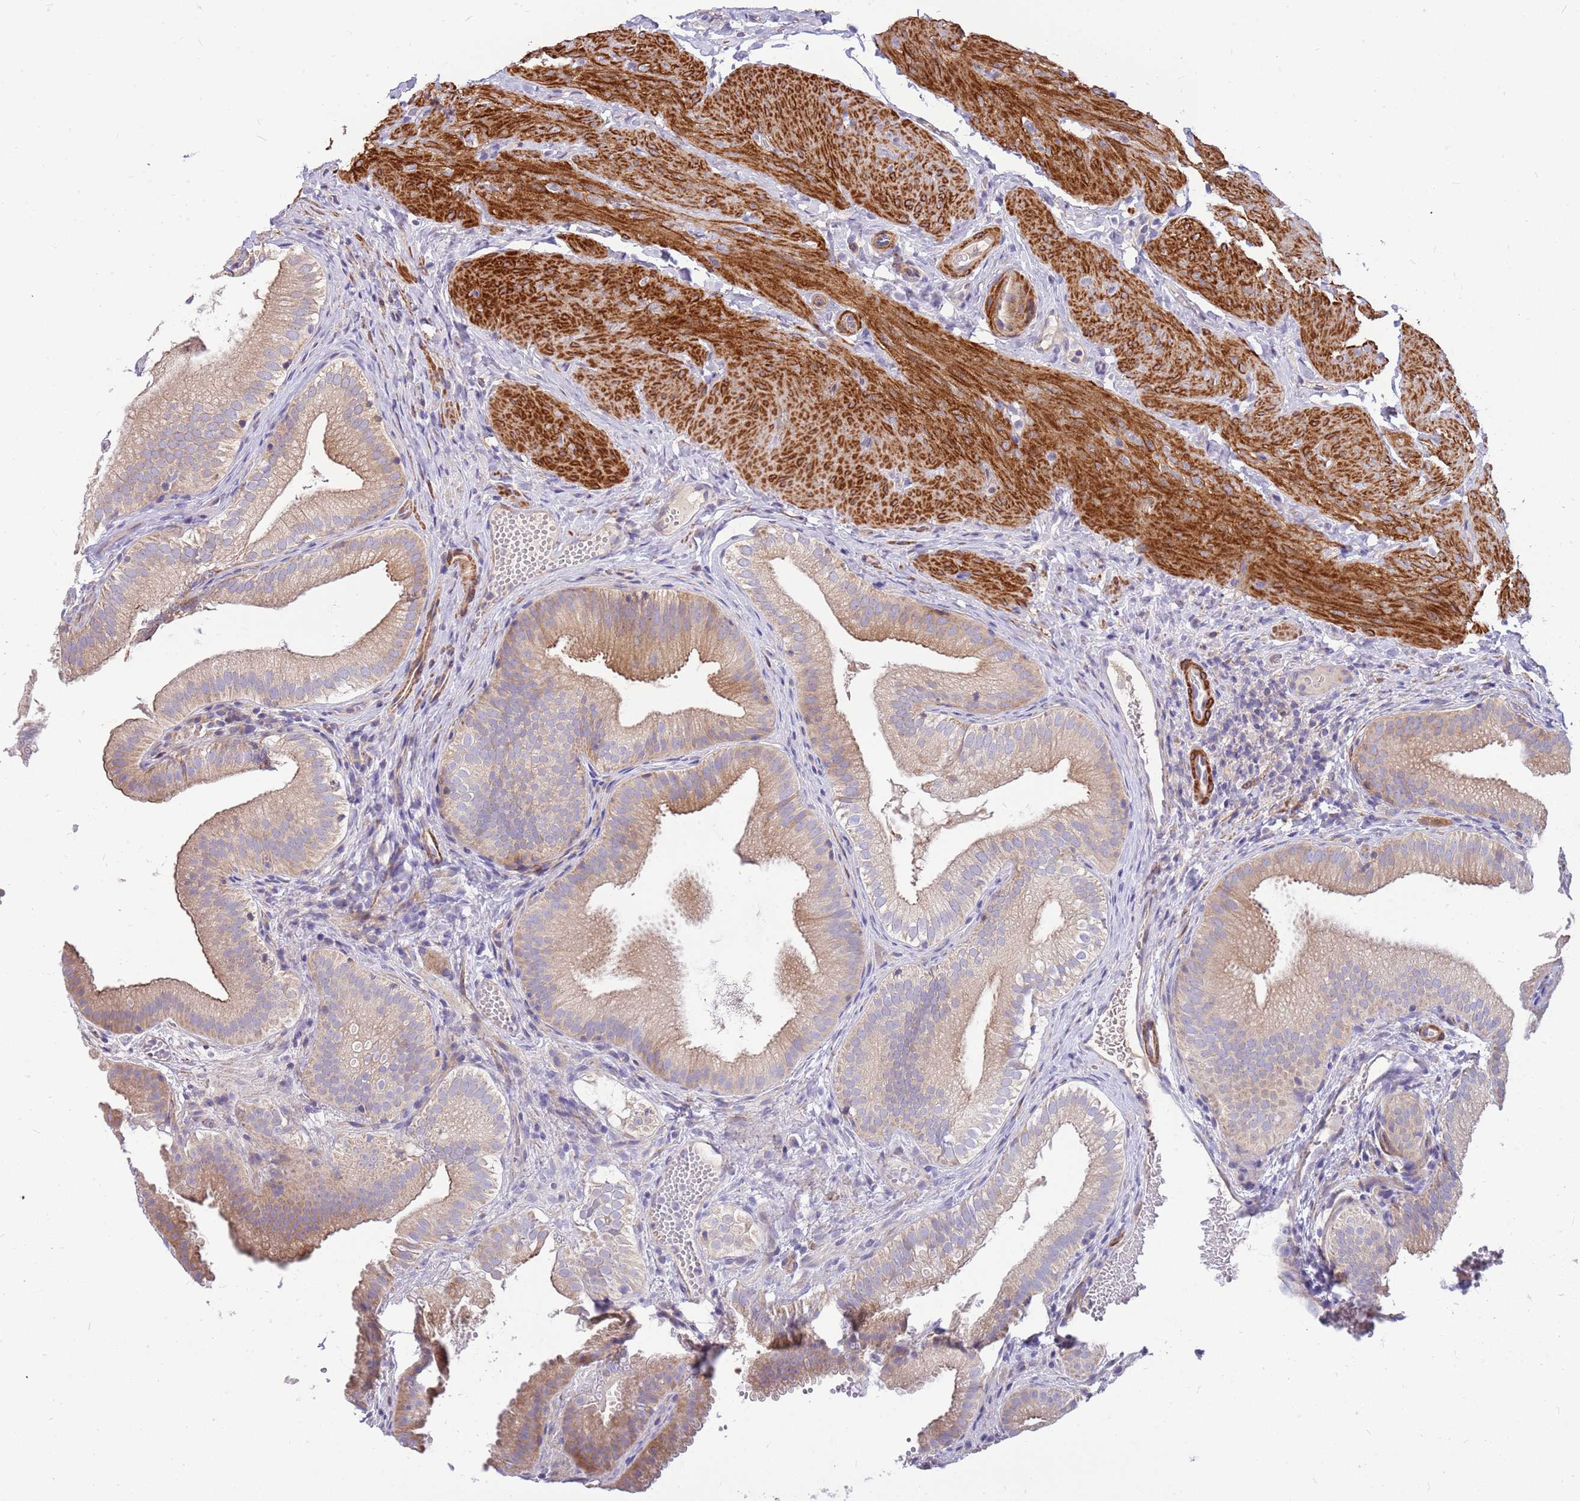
{"staining": {"intensity": "moderate", "quantity": ">75%", "location": "cytoplasmic/membranous"}, "tissue": "gallbladder", "cell_type": "Glandular cells", "image_type": "normal", "snomed": [{"axis": "morphology", "description": "Normal tissue, NOS"}, {"axis": "topography", "description": "Gallbladder"}], "caption": "Glandular cells display medium levels of moderate cytoplasmic/membranous expression in approximately >75% of cells in benign human gallbladder. The staining was performed using DAB (3,3'-diaminobenzidine), with brown indicating positive protein expression. Nuclei are stained blue with hematoxylin.", "gene": "MVD", "patient": {"sex": "female", "age": 30}}